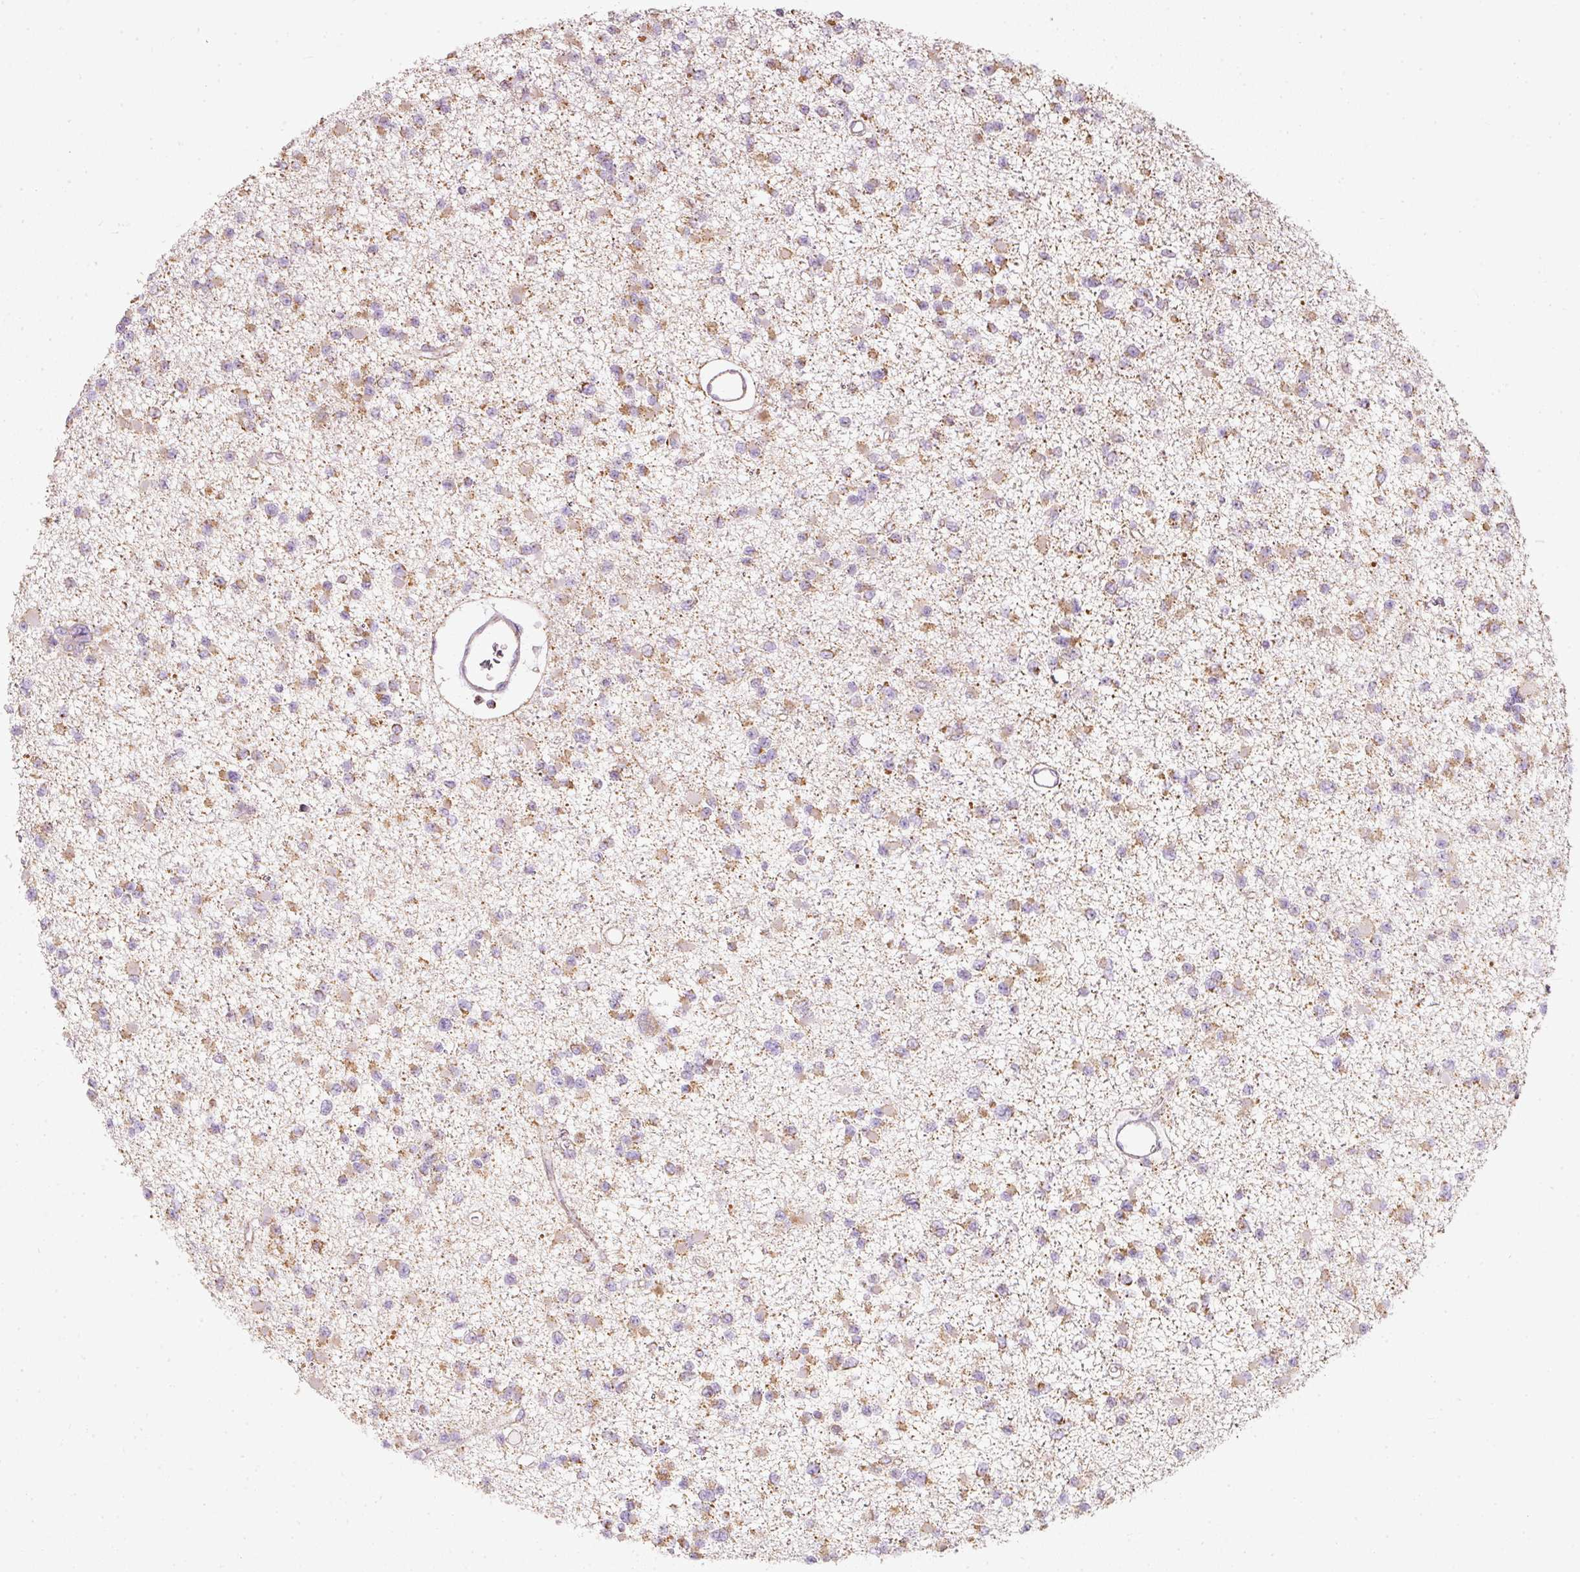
{"staining": {"intensity": "moderate", "quantity": "25%-75%", "location": "cytoplasmic/membranous"}, "tissue": "glioma", "cell_type": "Tumor cells", "image_type": "cancer", "snomed": [{"axis": "morphology", "description": "Glioma, malignant, Low grade"}, {"axis": "topography", "description": "Brain"}], "caption": "Immunohistochemistry photomicrograph of neoplastic tissue: human glioma stained using IHC demonstrates medium levels of moderate protein expression localized specifically in the cytoplasmic/membranous of tumor cells, appearing as a cytoplasmic/membranous brown color.", "gene": "DUT", "patient": {"sex": "female", "age": 22}}